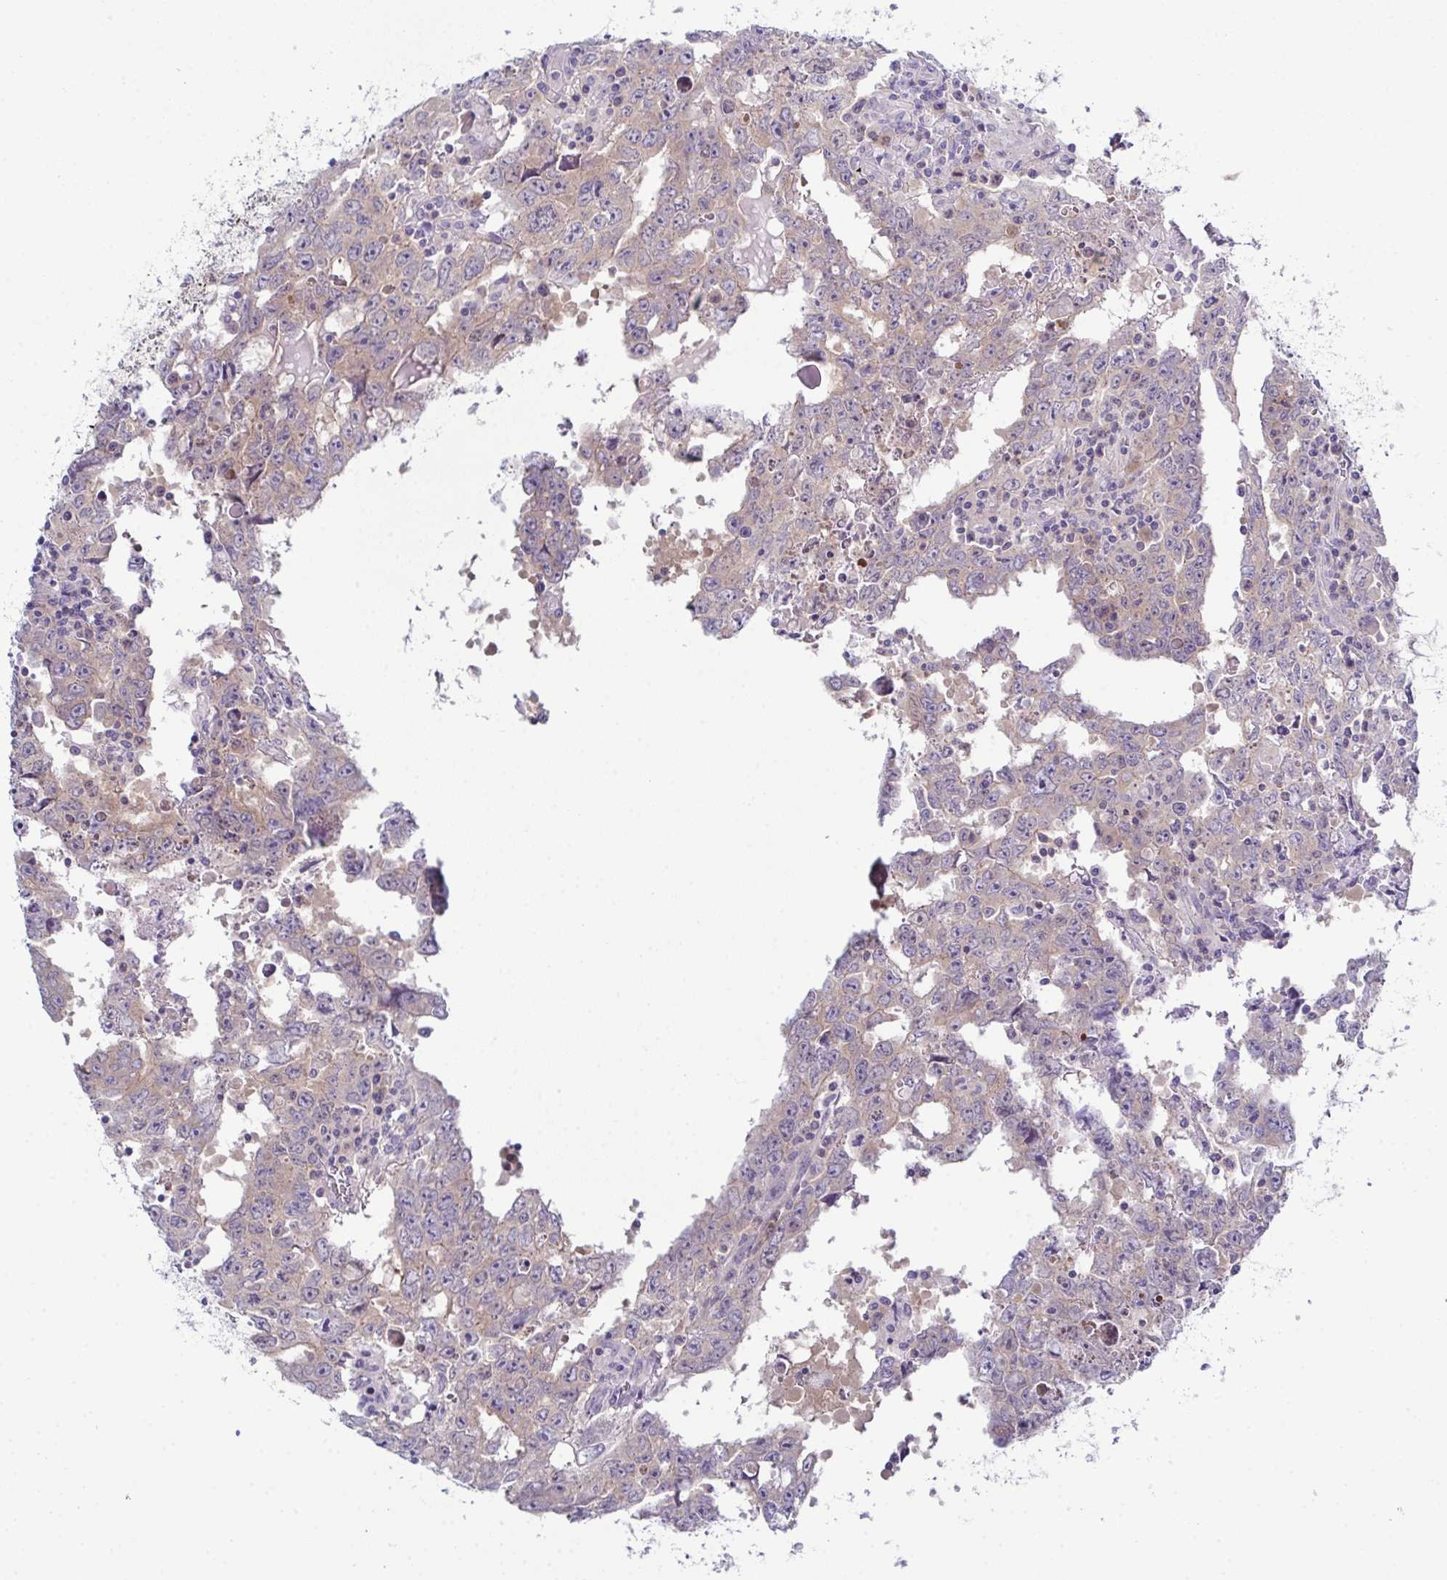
{"staining": {"intensity": "weak", "quantity": "25%-75%", "location": "cytoplasmic/membranous"}, "tissue": "testis cancer", "cell_type": "Tumor cells", "image_type": "cancer", "snomed": [{"axis": "morphology", "description": "Carcinoma, Embryonal, NOS"}, {"axis": "topography", "description": "Testis"}], "caption": "Immunohistochemistry of embryonal carcinoma (testis) demonstrates low levels of weak cytoplasmic/membranous positivity in approximately 25%-75% of tumor cells. The protein is stained brown, and the nuclei are stained in blue (DAB IHC with brightfield microscopy, high magnification).", "gene": "CFAP97D1", "patient": {"sex": "male", "age": 22}}